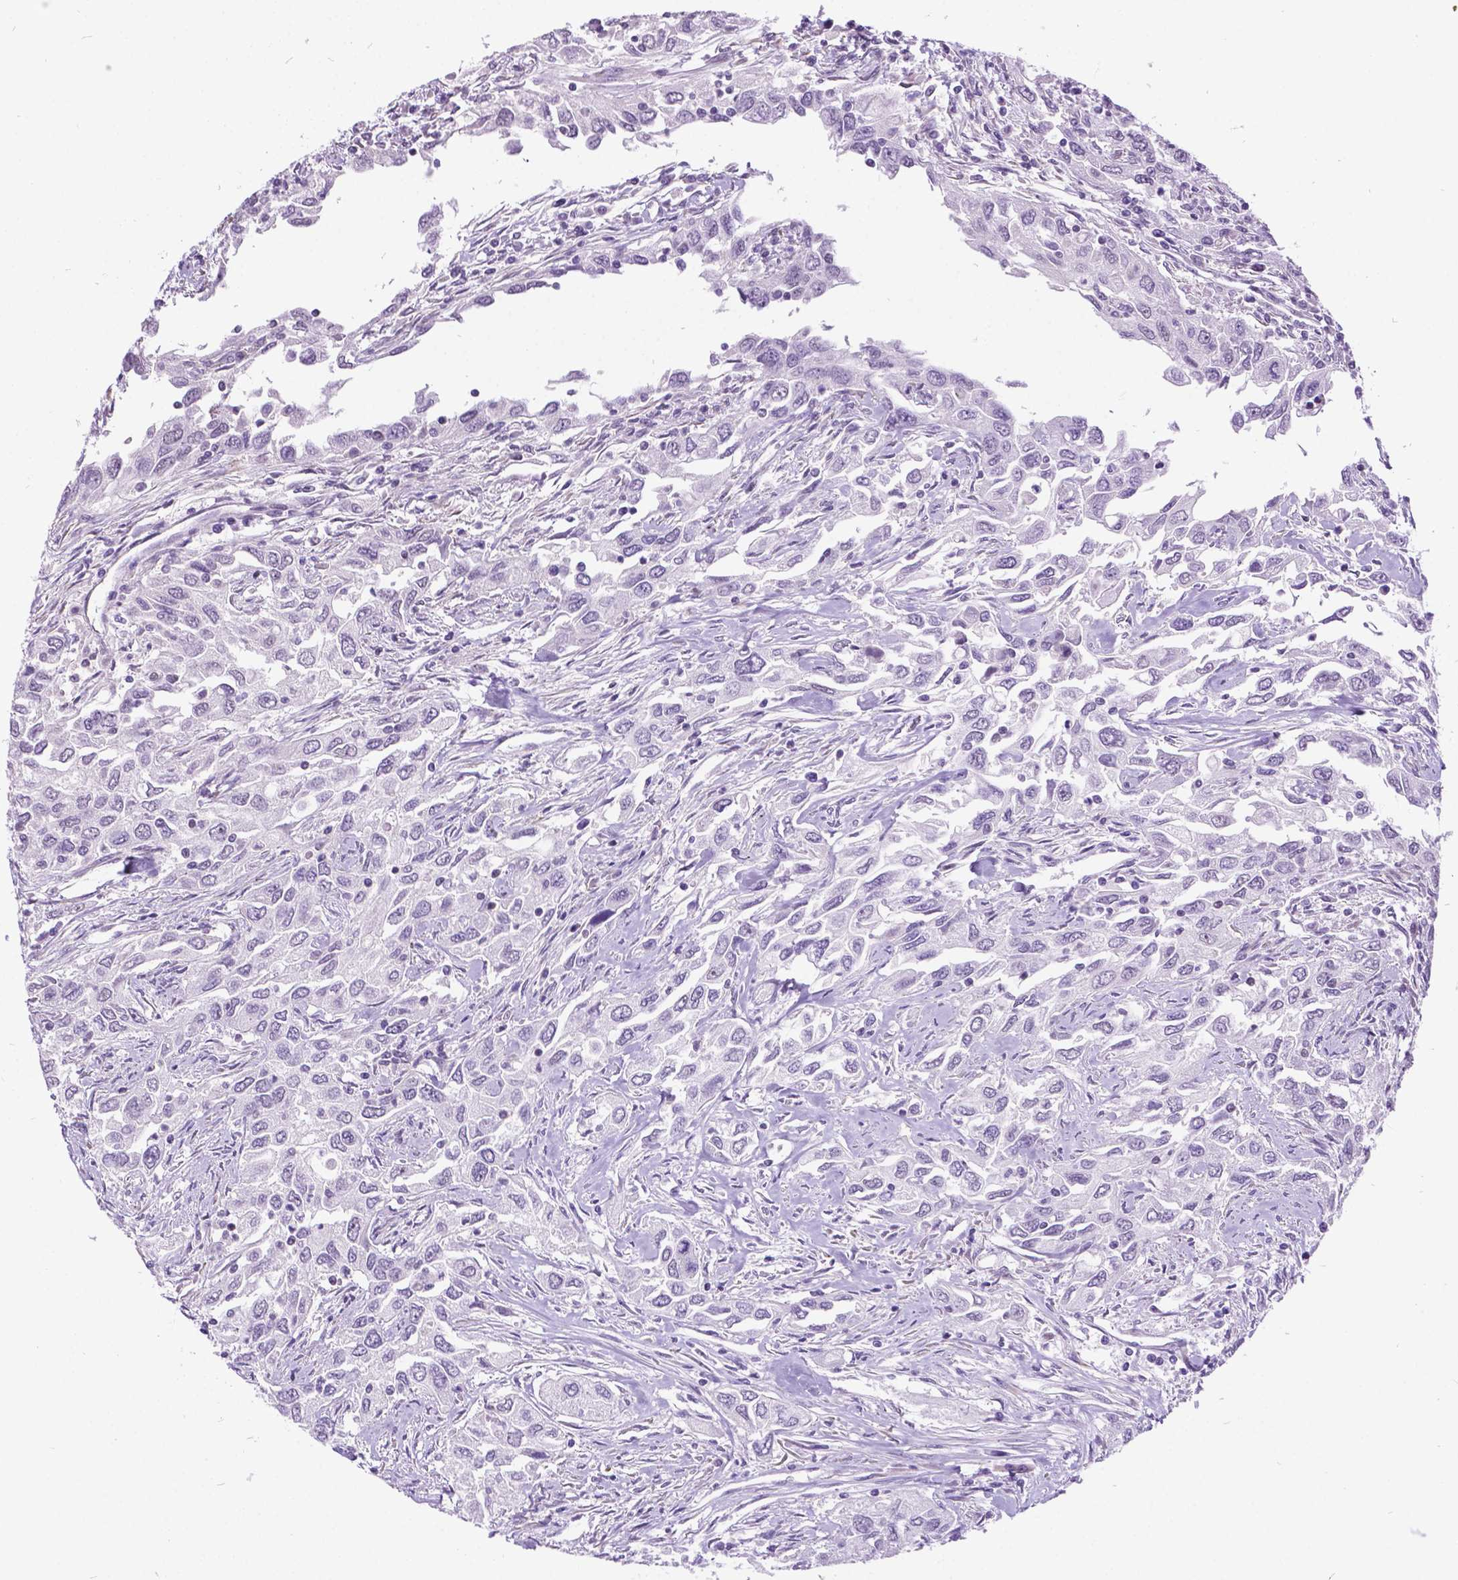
{"staining": {"intensity": "negative", "quantity": "none", "location": "none"}, "tissue": "urothelial cancer", "cell_type": "Tumor cells", "image_type": "cancer", "snomed": [{"axis": "morphology", "description": "Urothelial carcinoma, High grade"}, {"axis": "topography", "description": "Urinary bladder"}], "caption": "Immunohistochemistry (IHC) histopathology image of neoplastic tissue: urothelial cancer stained with DAB displays no significant protein staining in tumor cells. Brightfield microscopy of immunohistochemistry (IHC) stained with DAB (brown) and hematoxylin (blue), captured at high magnification.", "gene": "DPF3", "patient": {"sex": "male", "age": 76}}